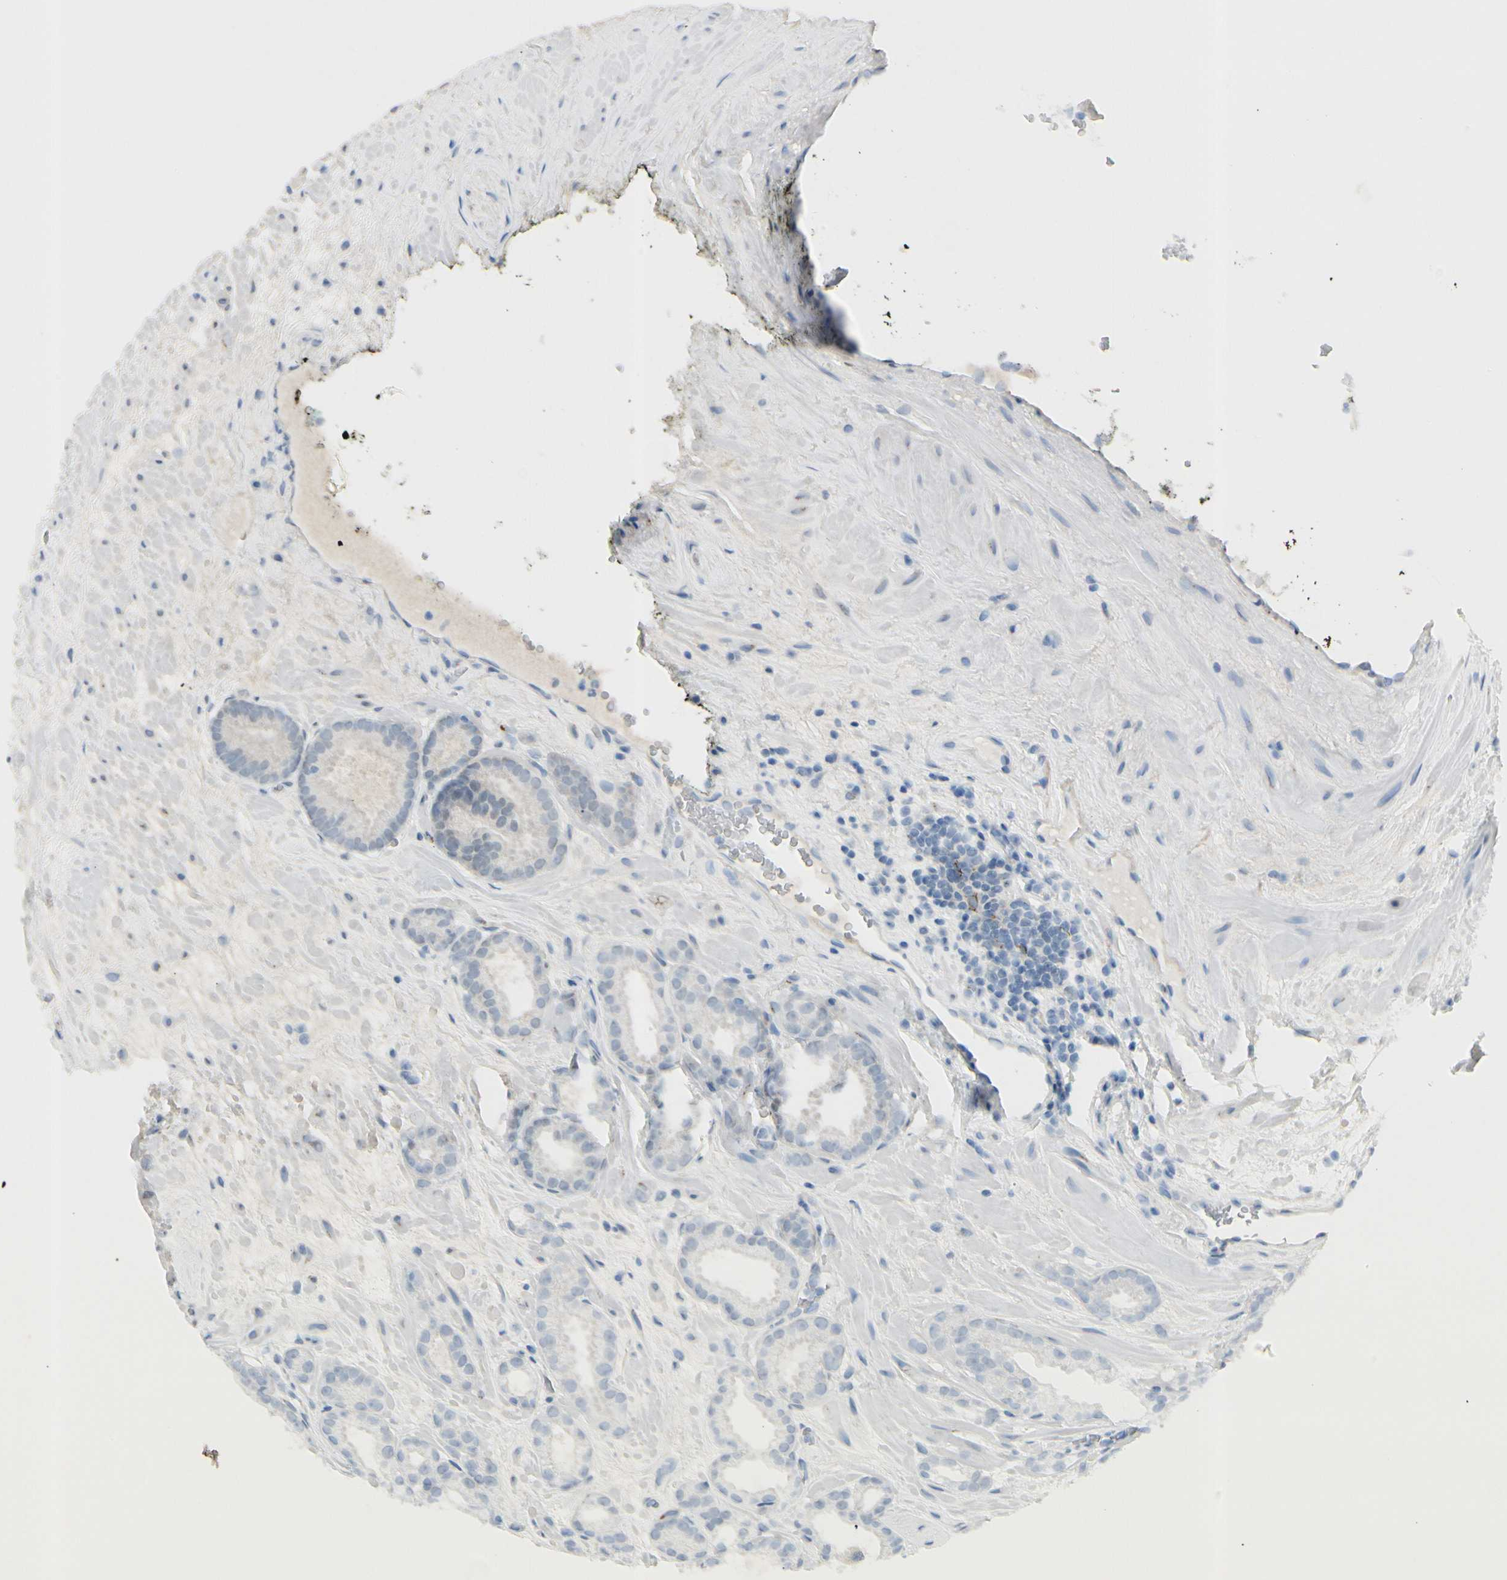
{"staining": {"intensity": "negative", "quantity": "none", "location": "none"}, "tissue": "prostate cancer", "cell_type": "Tumor cells", "image_type": "cancer", "snomed": [{"axis": "morphology", "description": "Adenocarcinoma, Low grade"}, {"axis": "topography", "description": "Prostate"}], "caption": "High magnification brightfield microscopy of prostate cancer stained with DAB (brown) and counterstained with hematoxylin (blue): tumor cells show no significant expression.", "gene": "B4GALNT1", "patient": {"sex": "male", "age": 57}}